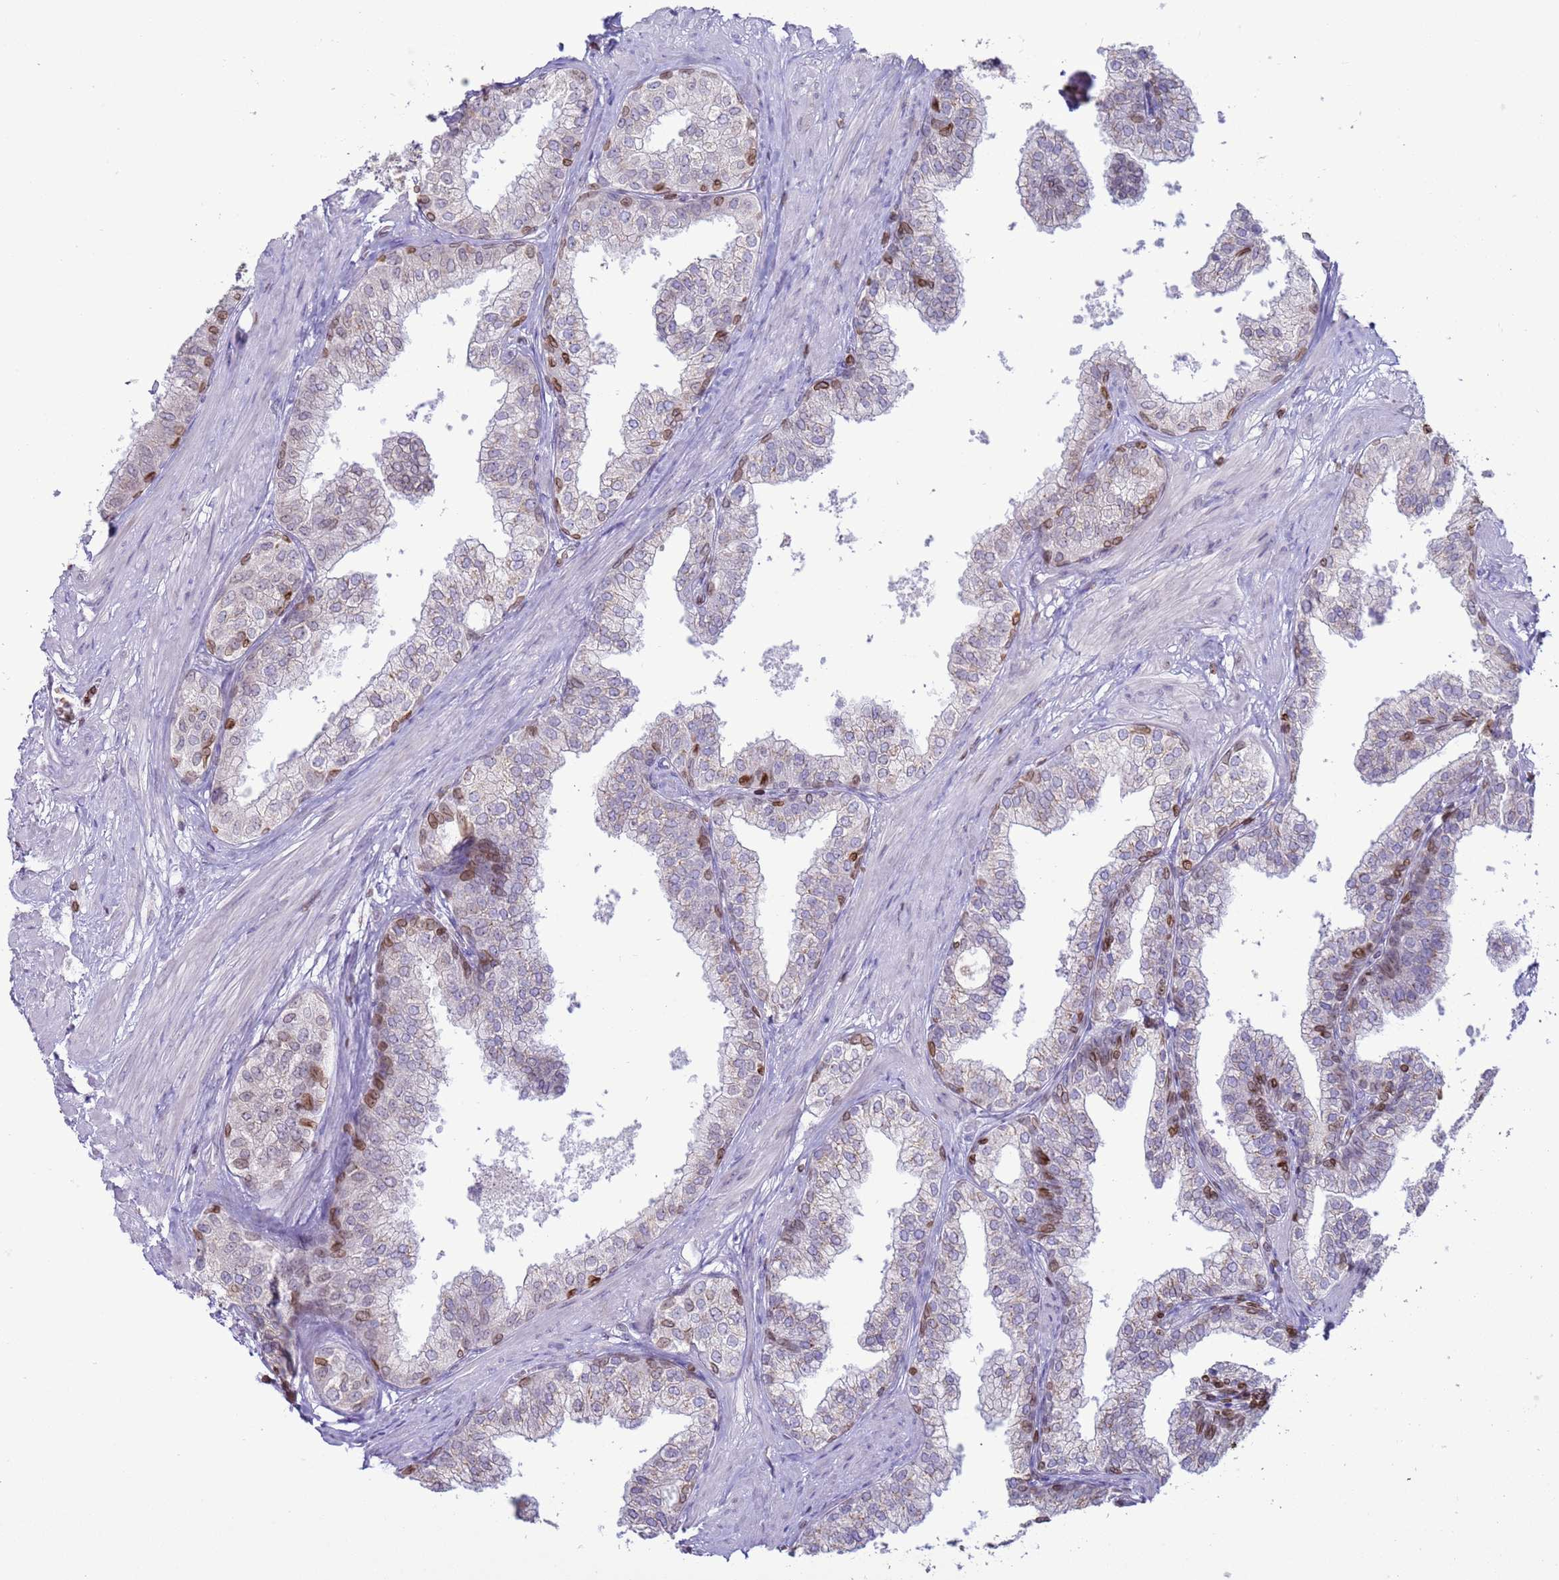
{"staining": {"intensity": "moderate", "quantity": "<25%", "location": "cytoplasmic/membranous,nuclear"}, "tissue": "prostate", "cell_type": "Glandular cells", "image_type": "normal", "snomed": [{"axis": "morphology", "description": "Normal tissue, NOS"}, {"axis": "topography", "description": "Prostate"}], "caption": "Immunohistochemistry (IHC) of normal prostate displays low levels of moderate cytoplasmic/membranous,nuclear expression in approximately <25% of glandular cells.", "gene": "DHX37", "patient": {"sex": "male", "age": 60}}